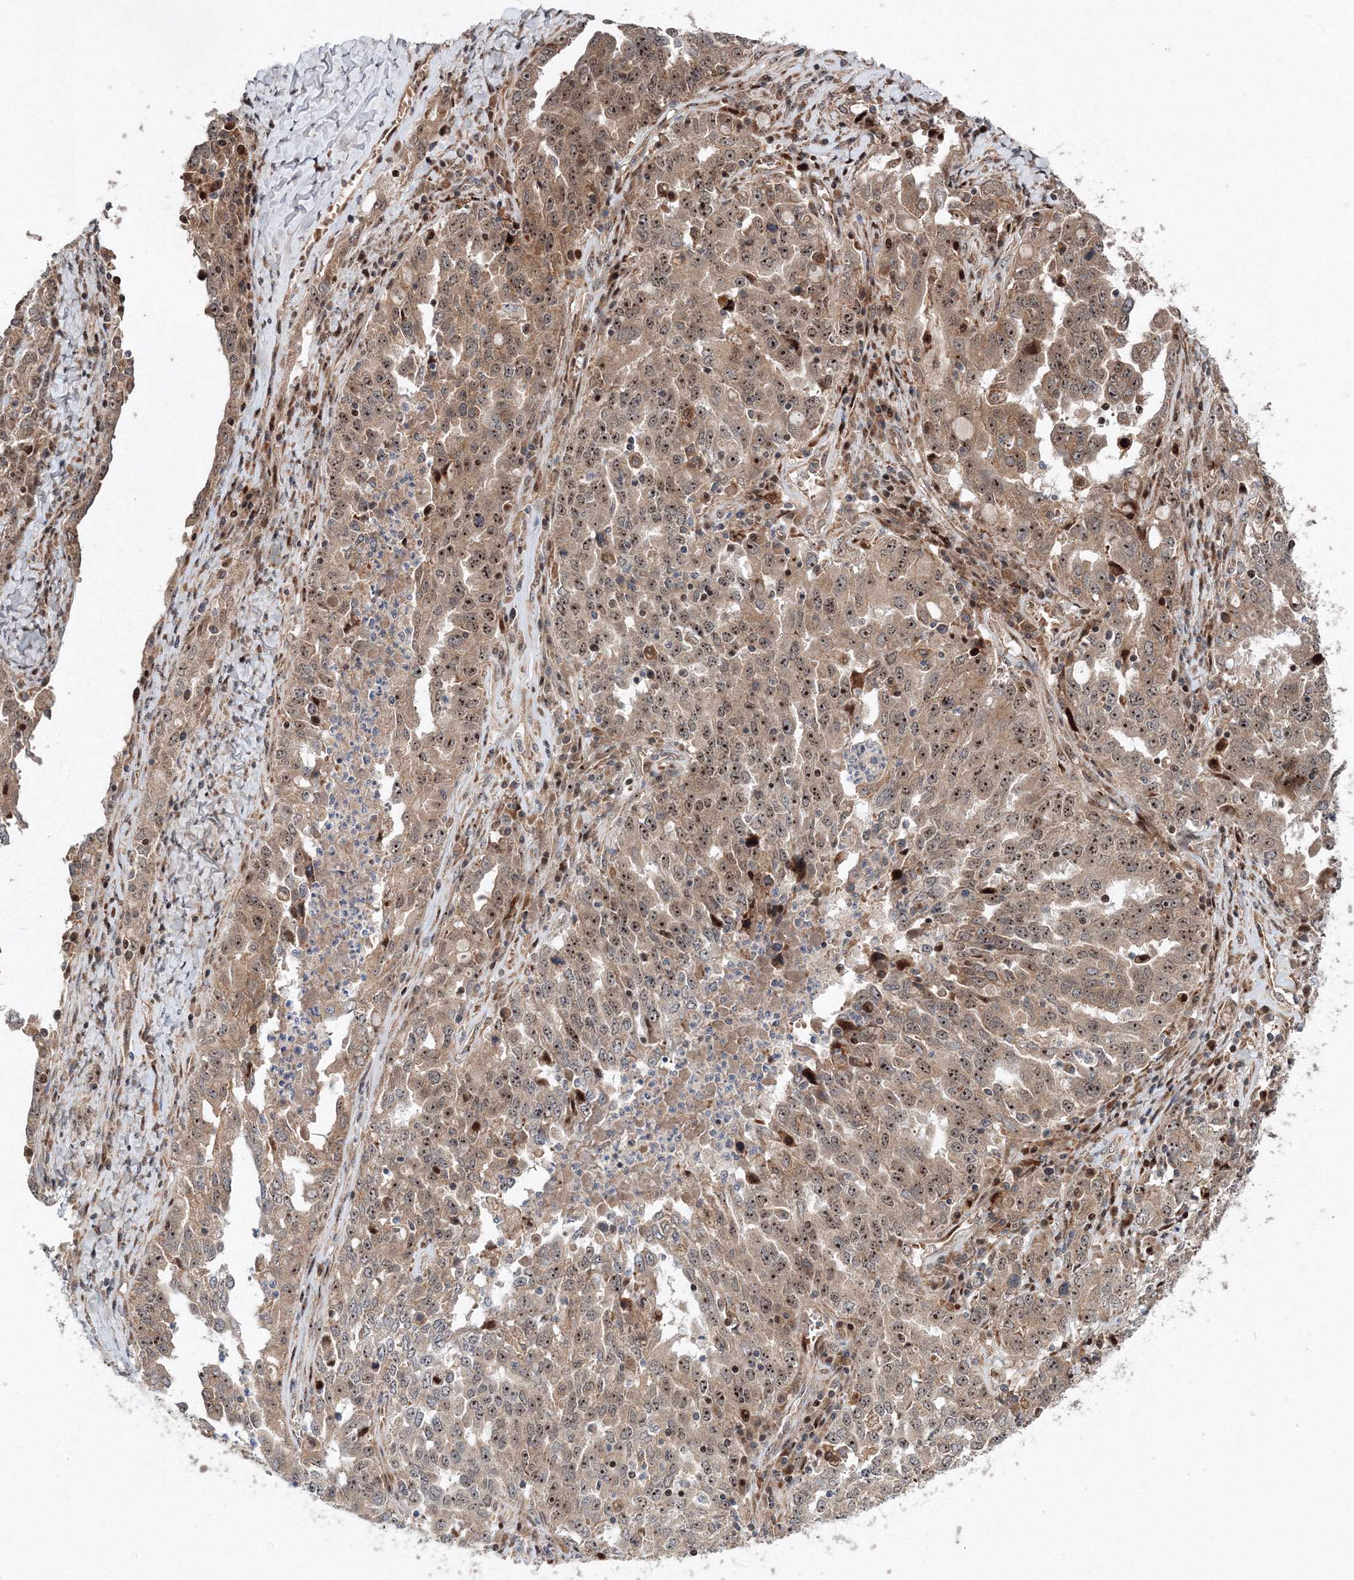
{"staining": {"intensity": "moderate", "quantity": ">75%", "location": "cytoplasmic/membranous,nuclear"}, "tissue": "ovarian cancer", "cell_type": "Tumor cells", "image_type": "cancer", "snomed": [{"axis": "morphology", "description": "Carcinoma, endometroid"}, {"axis": "topography", "description": "Ovary"}], "caption": "This photomicrograph demonstrates immunohistochemistry staining of ovarian endometroid carcinoma, with medium moderate cytoplasmic/membranous and nuclear staining in about >75% of tumor cells.", "gene": "ANKAR", "patient": {"sex": "female", "age": 62}}